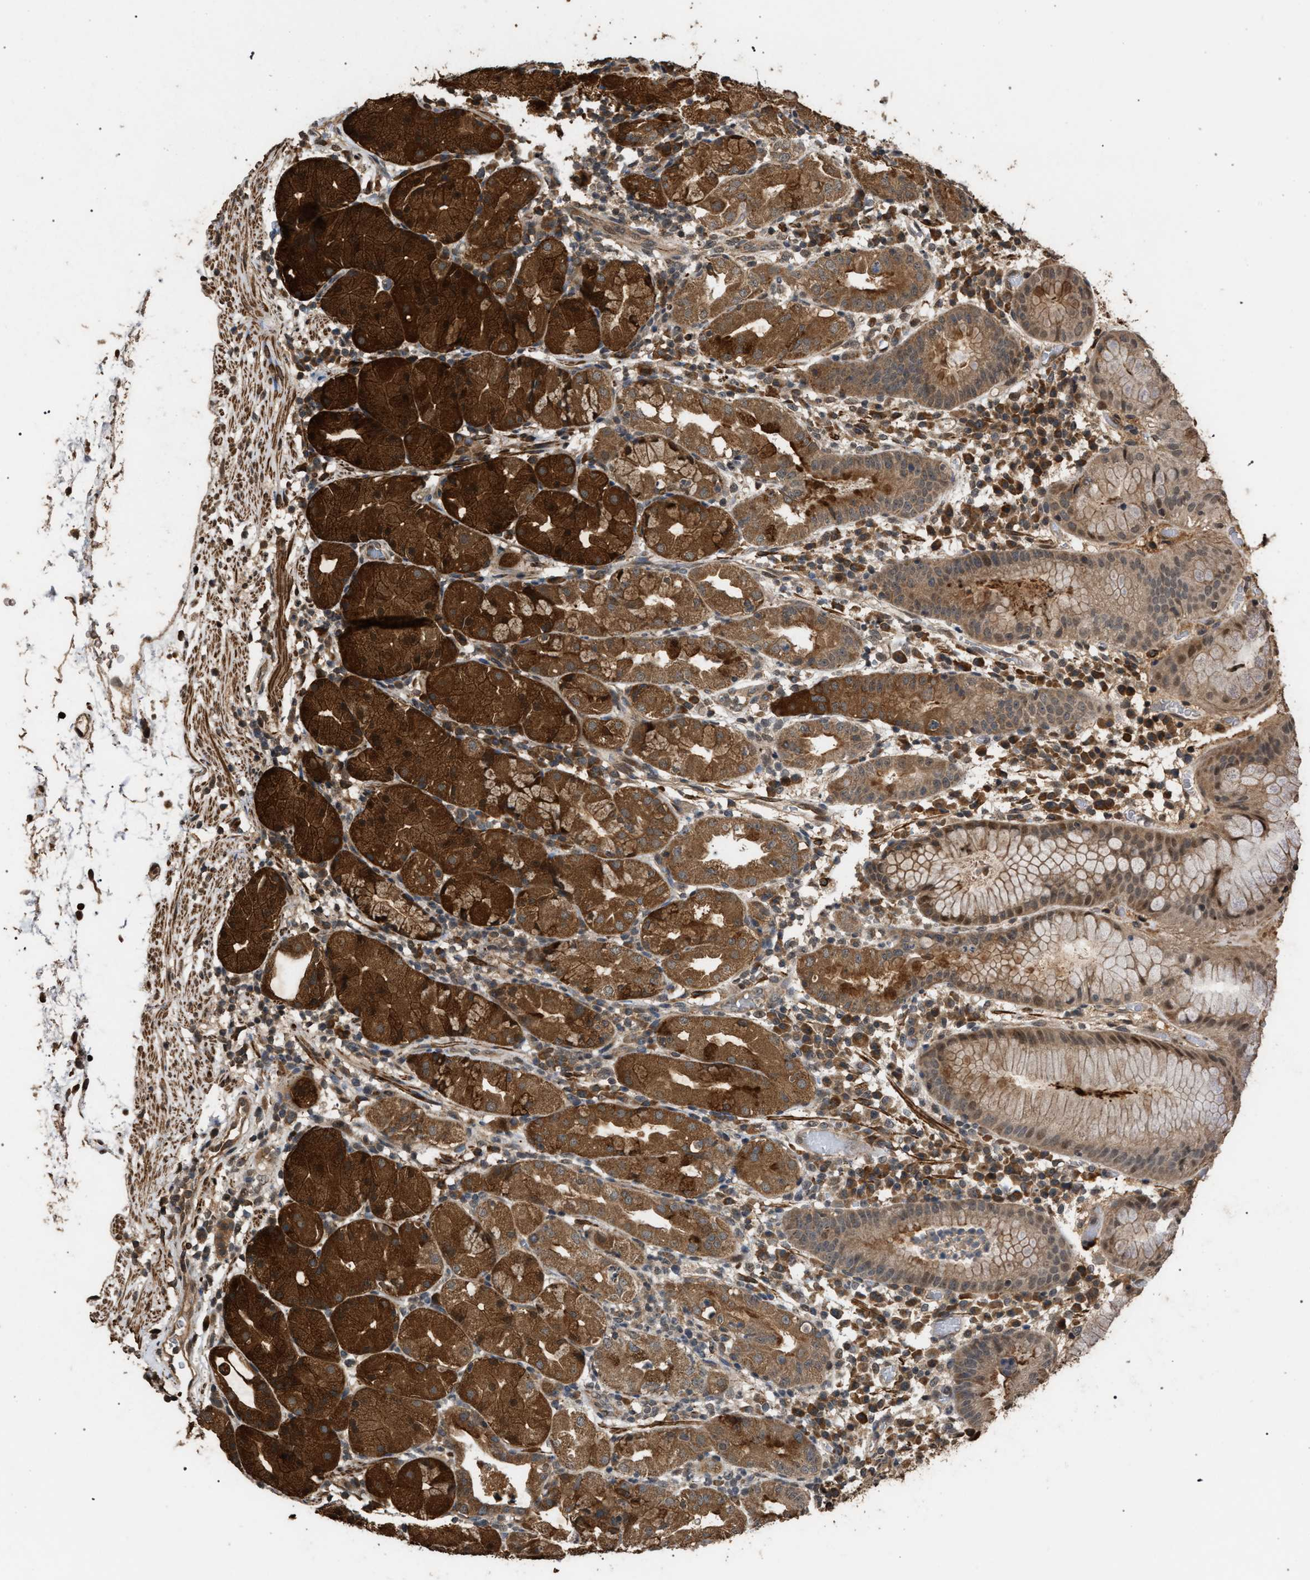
{"staining": {"intensity": "strong", "quantity": ">75%", "location": "cytoplasmic/membranous"}, "tissue": "stomach", "cell_type": "Glandular cells", "image_type": "normal", "snomed": [{"axis": "morphology", "description": "Normal tissue, NOS"}, {"axis": "topography", "description": "Stomach"}, {"axis": "topography", "description": "Stomach, lower"}], "caption": "Immunohistochemistry of normal human stomach shows high levels of strong cytoplasmic/membranous positivity in approximately >75% of glandular cells. (brown staining indicates protein expression, while blue staining denotes nuclei).", "gene": "NAA35", "patient": {"sex": "female", "age": 75}}